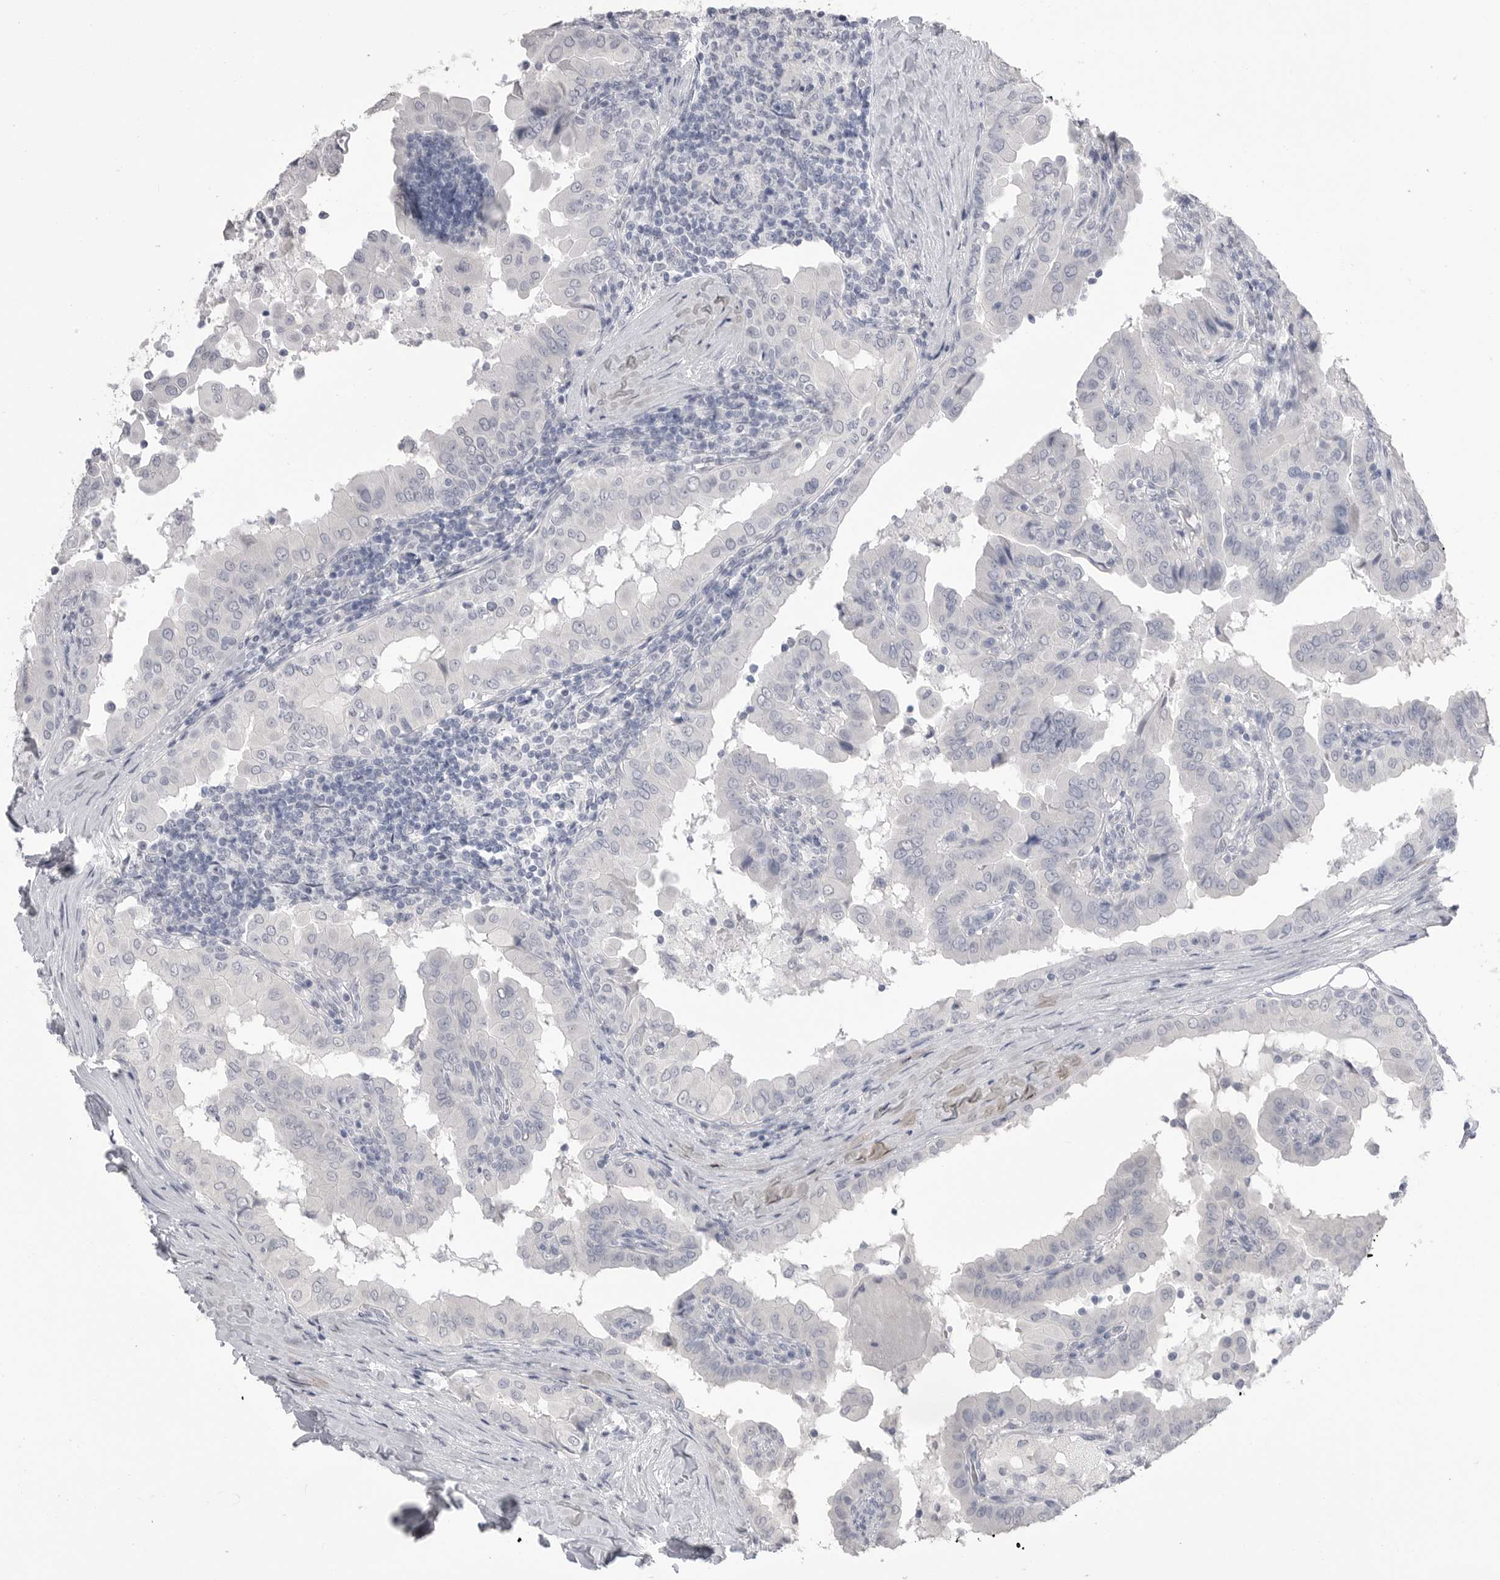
{"staining": {"intensity": "negative", "quantity": "none", "location": "none"}, "tissue": "thyroid cancer", "cell_type": "Tumor cells", "image_type": "cancer", "snomed": [{"axis": "morphology", "description": "Papillary adenocarcinoma, NOS"}, {"axis": "topography", "description": "Thyroid gland"}], "caption": "Thyroid cancer was stained to show a protein in brown. There is no significant expression in tumor cells.", "gene": "CPB1", "patient": {"sex": "male", "age": 33}}